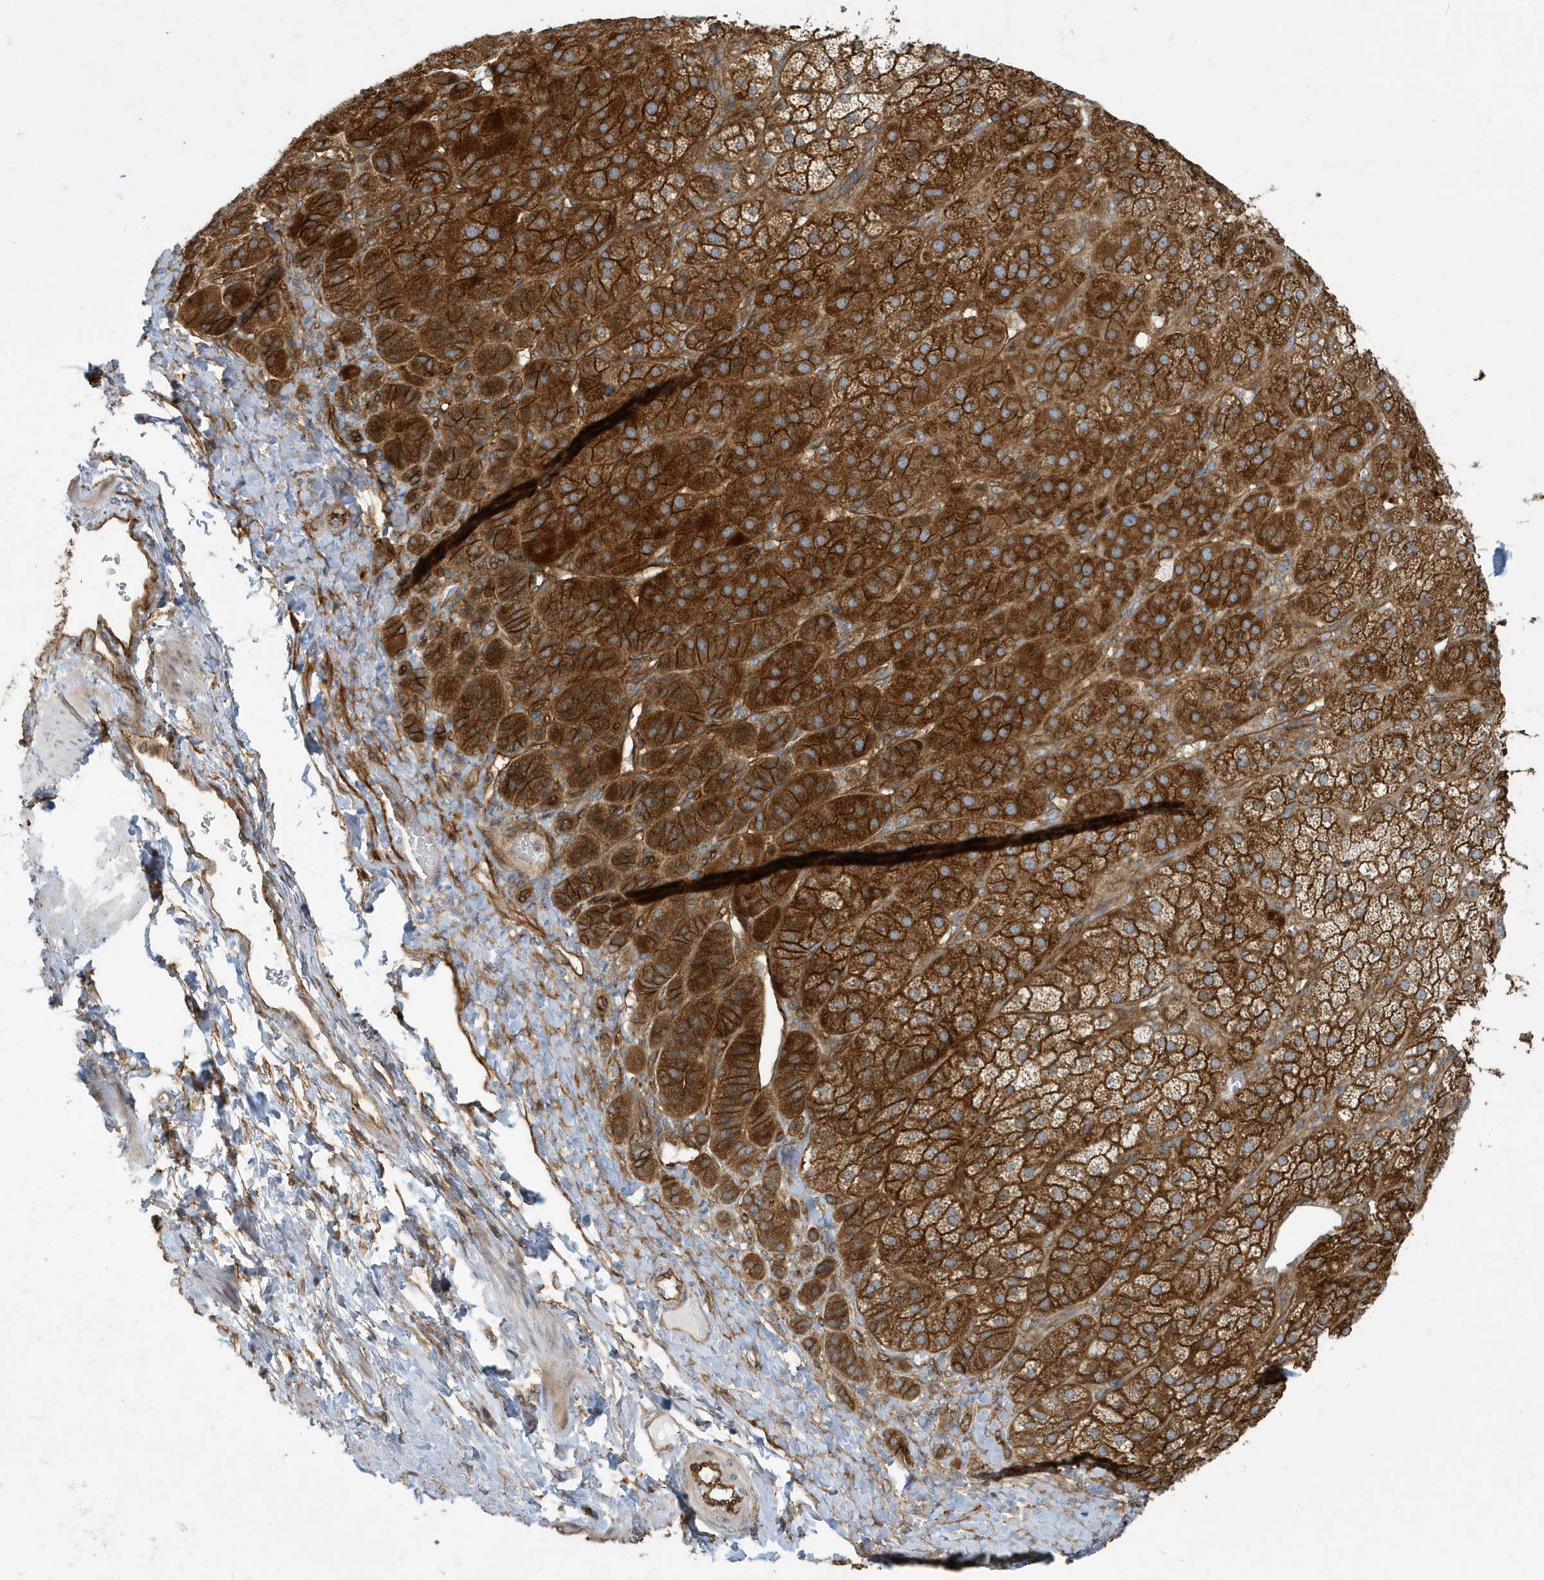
{"staining": {"intensity": "strong", "quantity": ">75%", "location": "cytoplasmic/membranous"}, "tissue": "adrenal gland", "cell_type": "Glandular cells", "image_type": "normal", "snomed": [{"axis": "morphology", "description": "Normal tissue, NOS"}, {"axis": "topography", "description": "Adrenal gland"}], "caption": "Glandular cells exhibit high levels of strong cytoplasmic/membranous staining in about >75% of cells in unremarkable human adrenal gland.", "gene": "ATP23", "patient": {"sex": "female", "age": 57}}